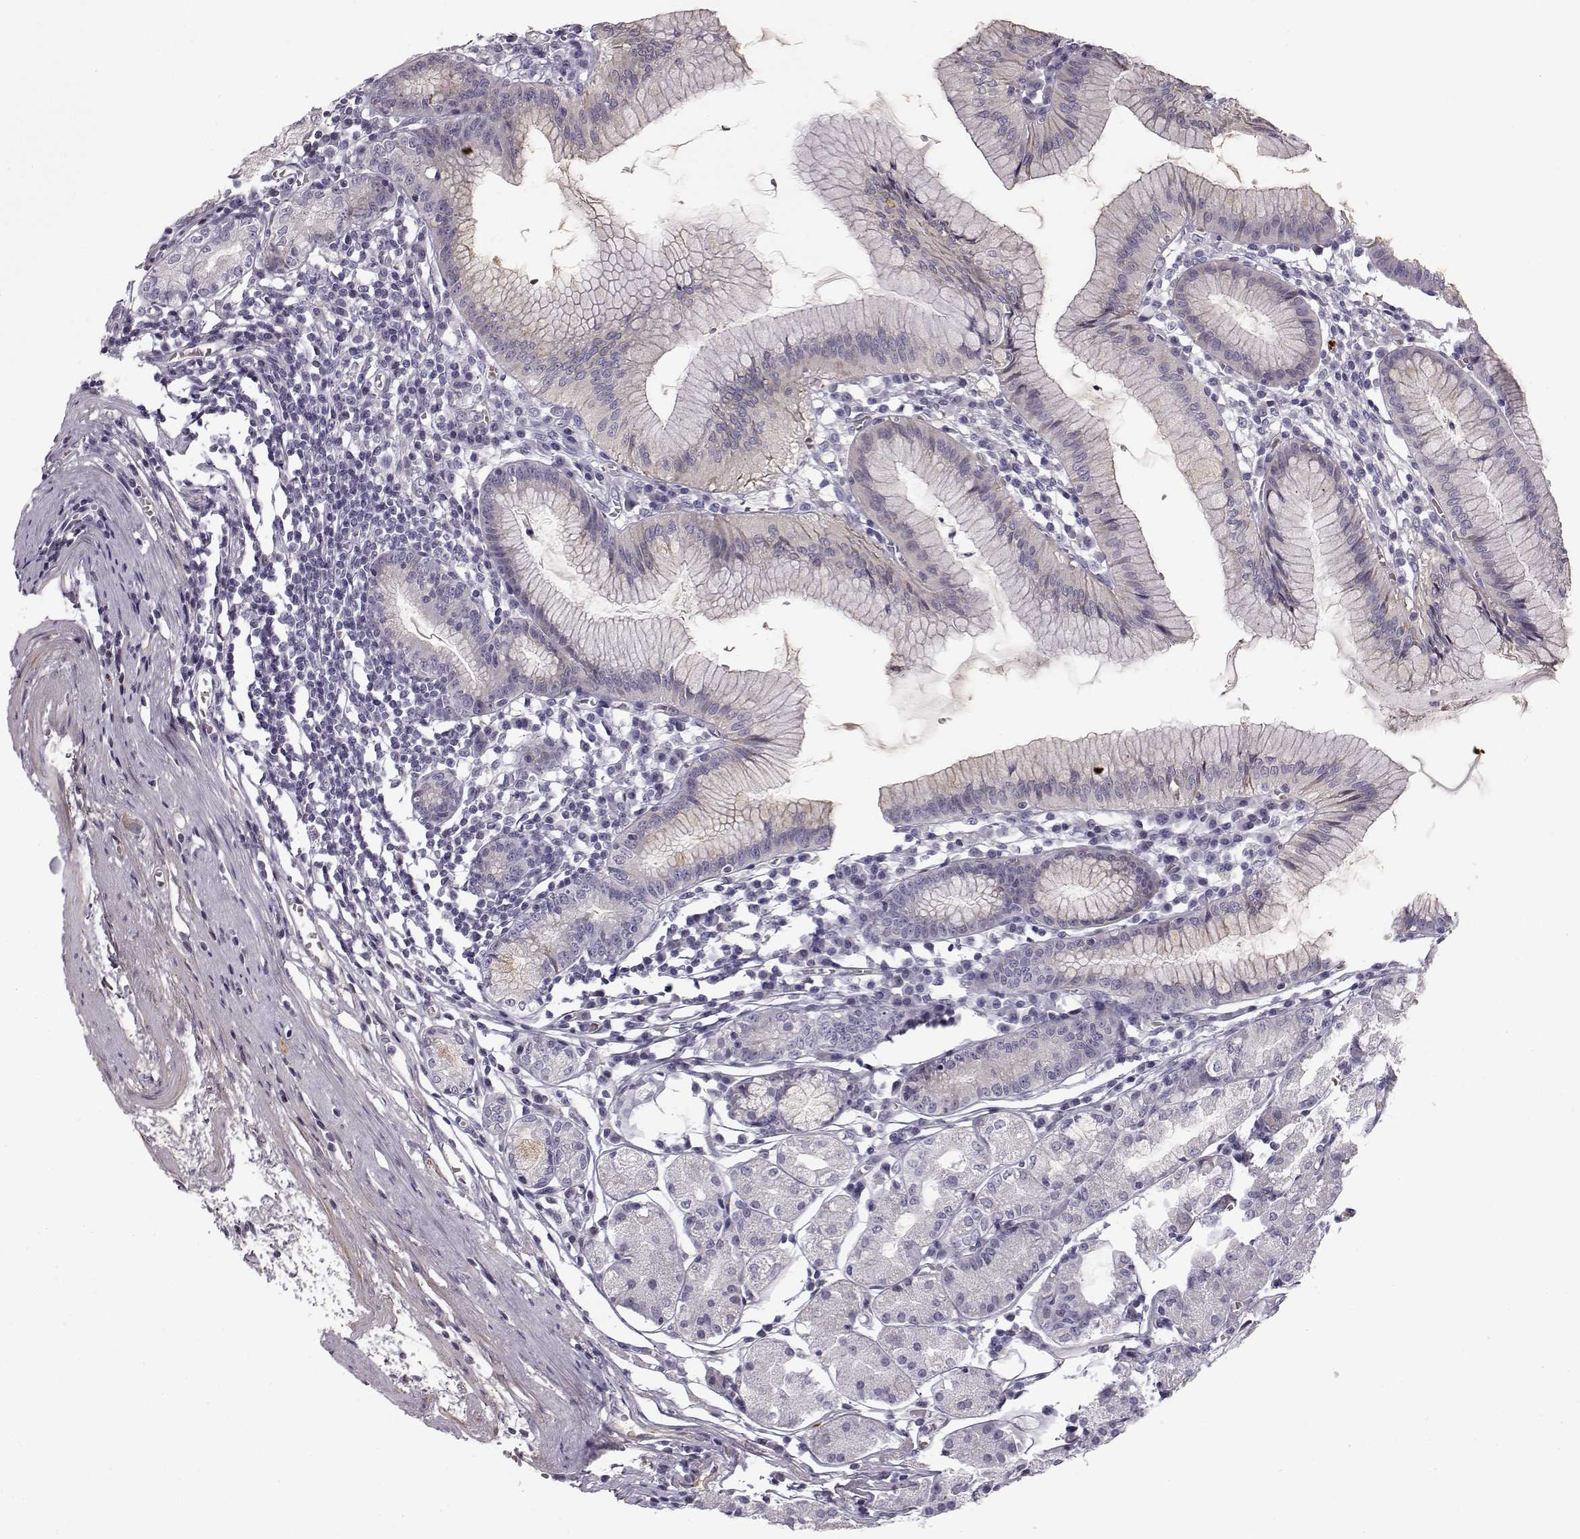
{"staining": {"intensity": "weak", "quantity": "<25%", "location": "cytoplasmic/membranous"}, "tissue": "stomach", "cell_type": "Glandular cells", "image_type": "normal", "snomed": [{"axis": "morphology", "description": "Normal tissue, NOS"}, {"axis": "topography", "description": "Stomach"}], "caption": "Micrograph shows no protein staining in glandular cells of normal stomach.", "gene": "PABPC1L2A", "patient": {"sex": "male", "age": 55}}